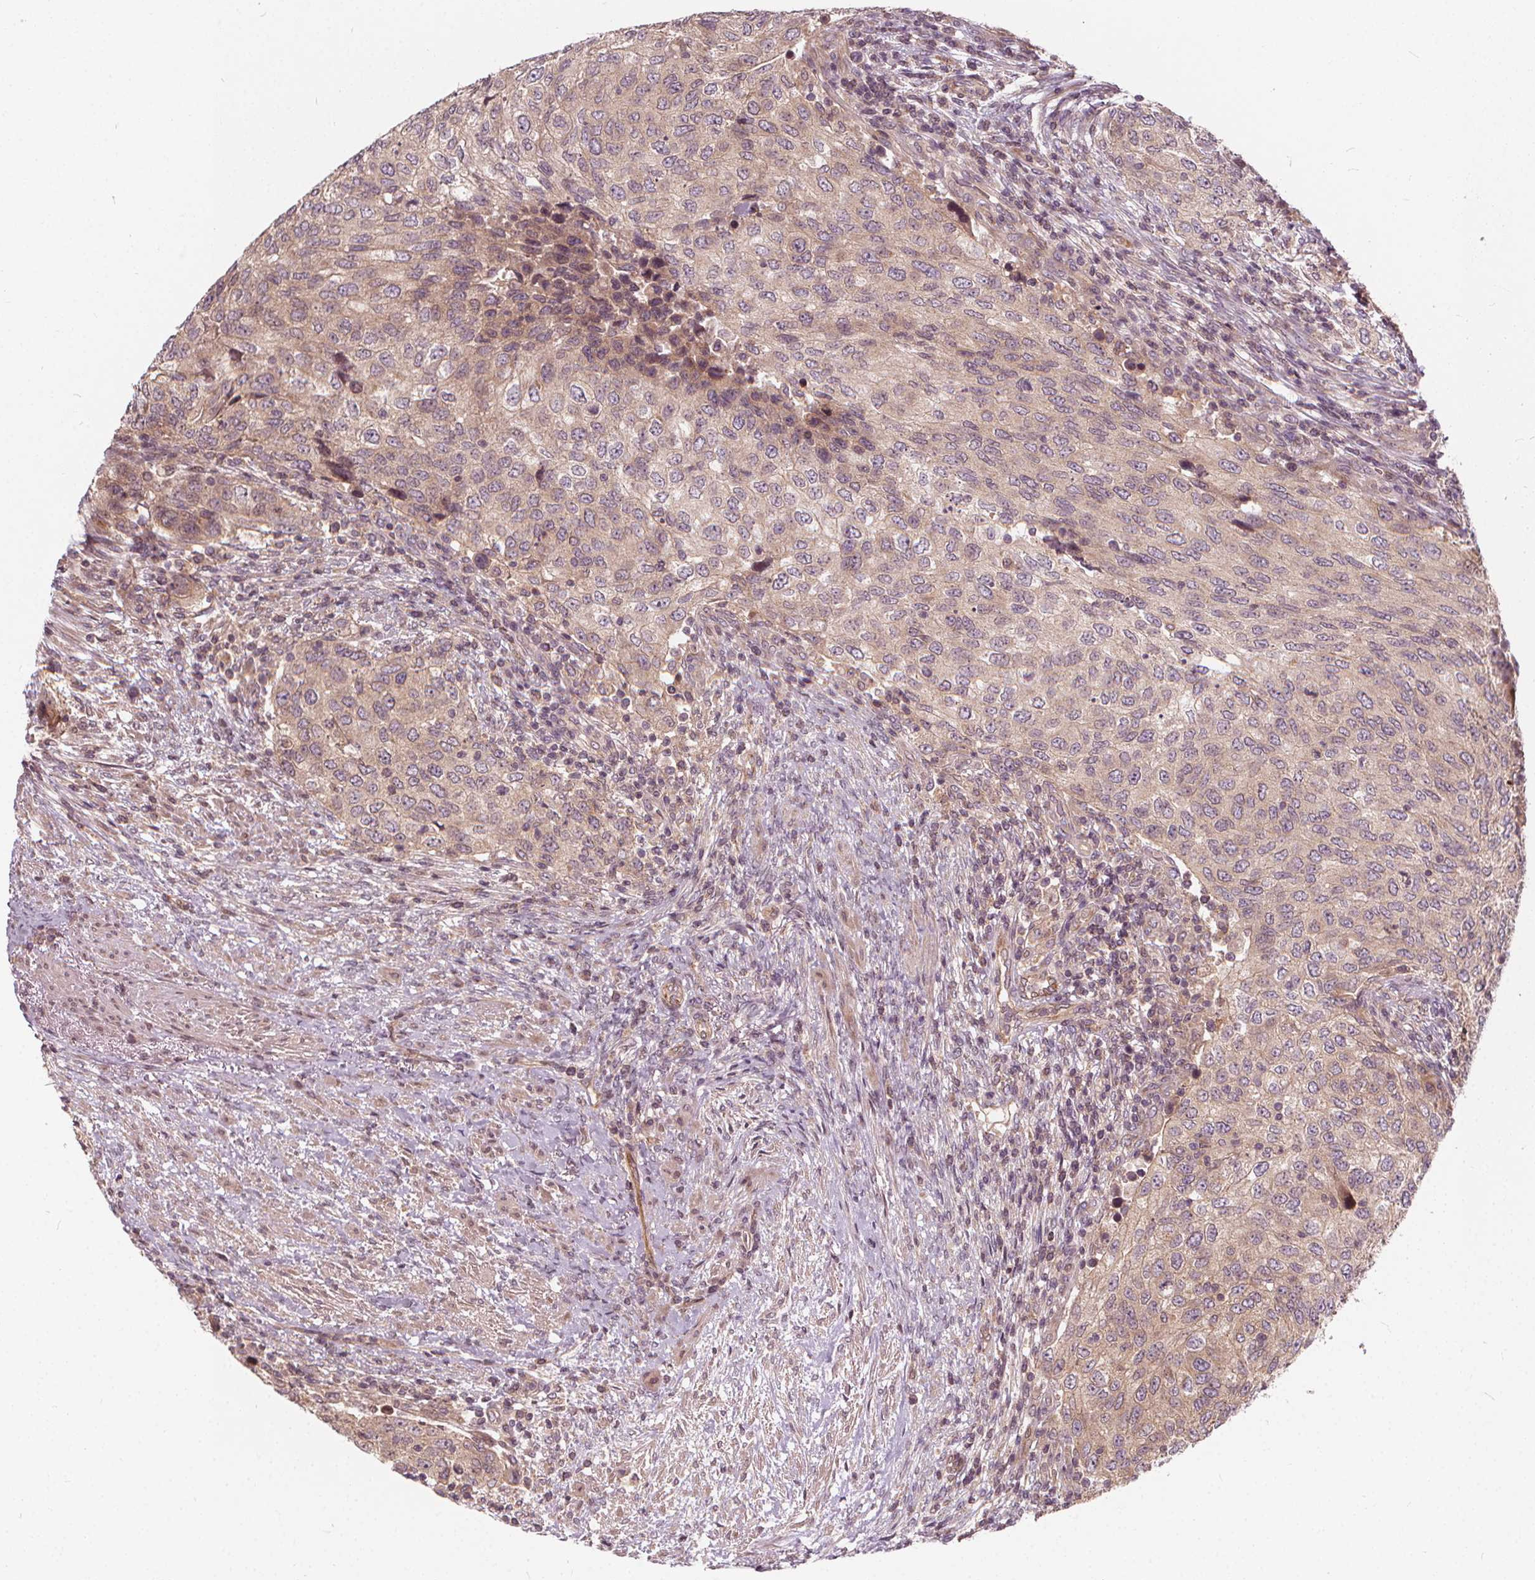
{"staining": {"intensity": "weak", "quantity": ">75%", "location": "cytoplasmic/membranous"}, "tissue": "urothelial cancer", "cell_type": "Tumor cells", "image_type": "cancer", "snomed": [{"axis": "morphology", "description": "Urothelial carcinoma, High grade"}, {"axis": "topography", "description": "Urinary bladder"}], "caption": "Immunohistochemical staining of urothelial carcinoma (high-grade) shows low levels of weak cytoplasmic/membranous staining in about >75% of tumor cells.", "gene": "INPP5E", "patient": {"sex": "female", "age": 78}}